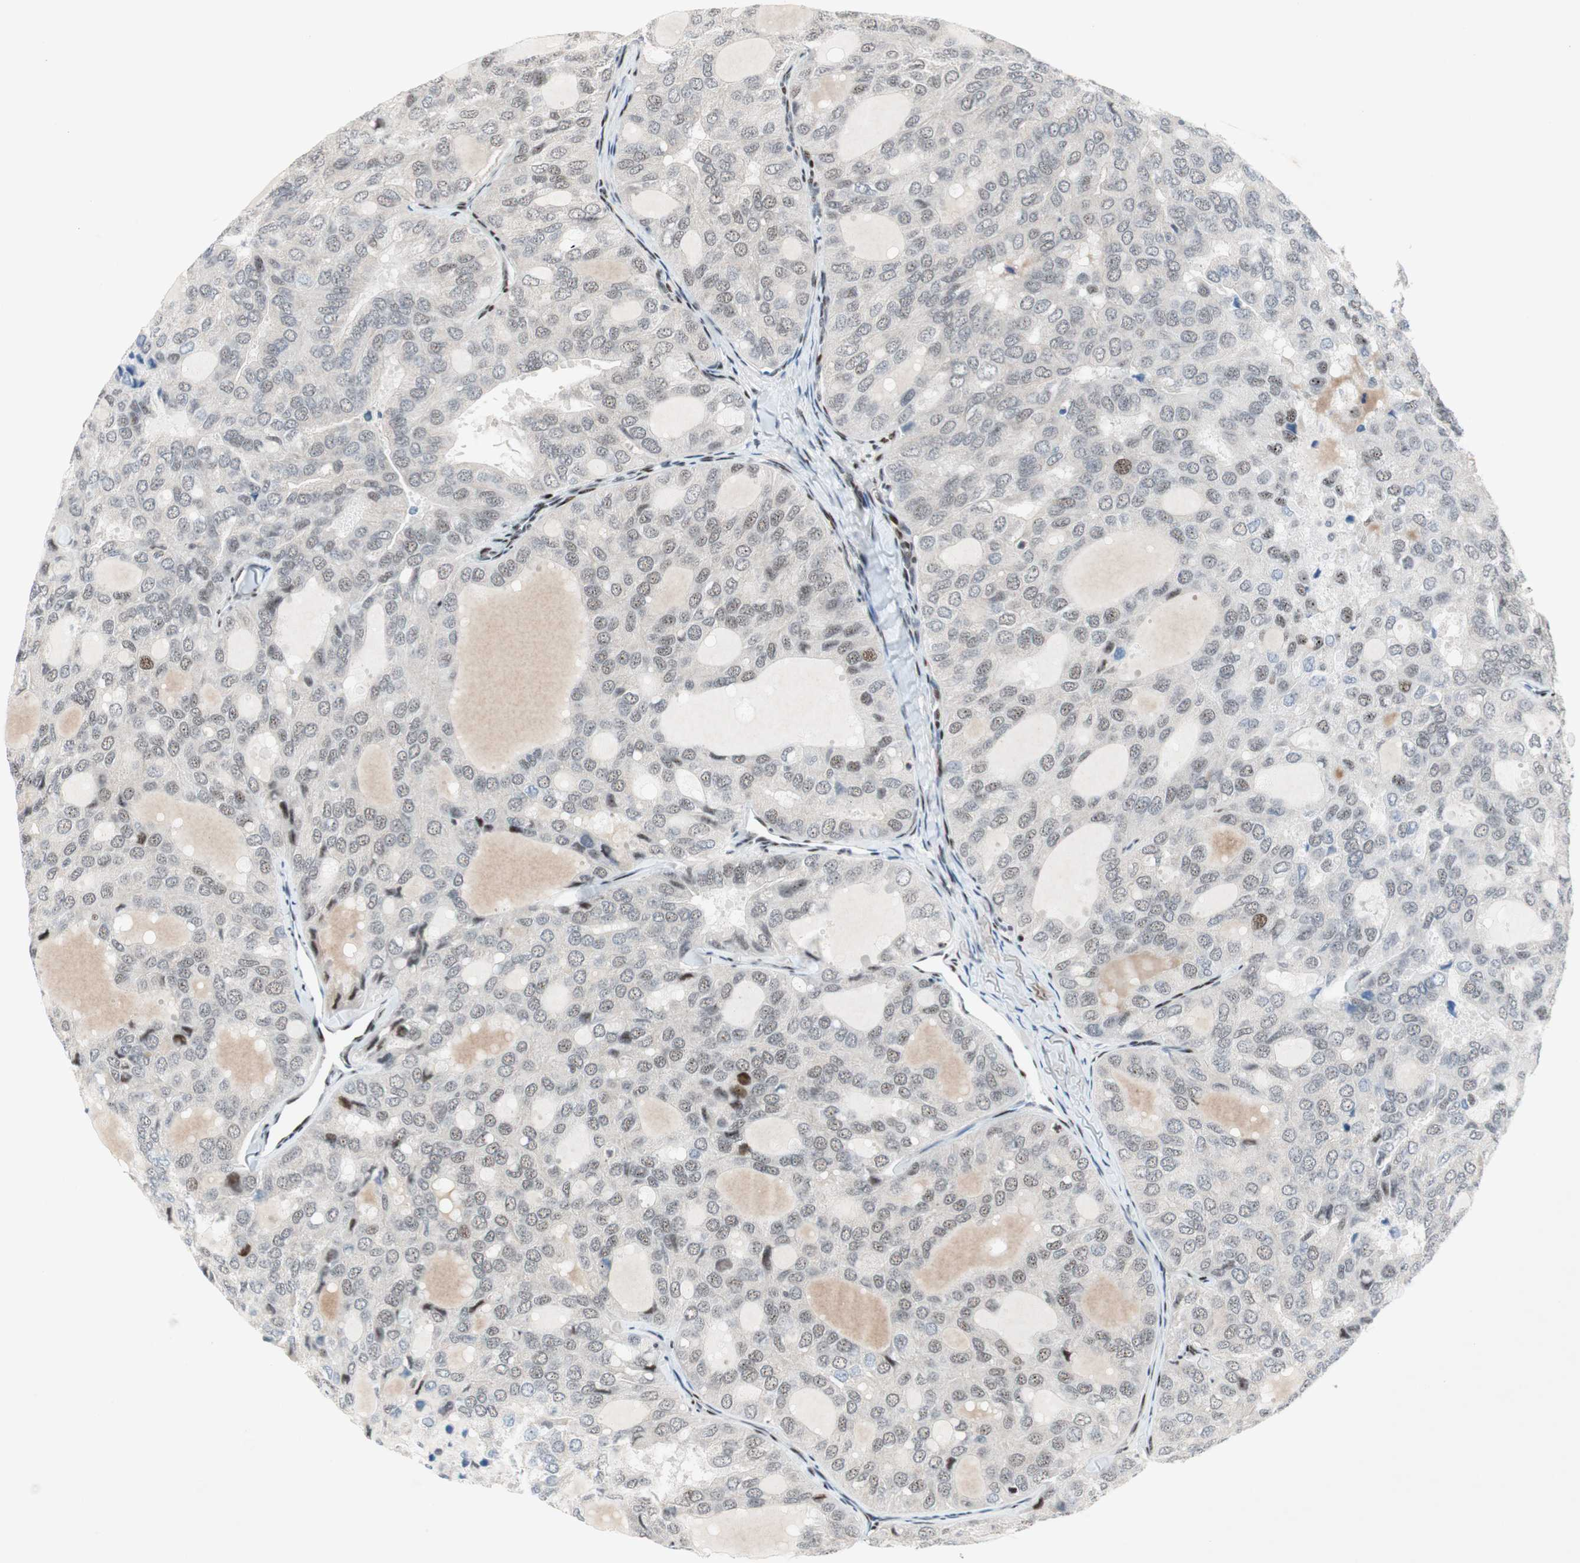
{"staining": {"intensity": "weak", "quantity": "<25%", "location": "nuclear"}, "tissue": "thyroid cancer", "cell_type": "Tumor cells", "image_type": "cancer", "snomed": [{"axis": "morphology", "description": "Follicular adenoma carcinoma, NOS"}, {"axis": "topography", "description": "Thyroid gland"}], "caption": "A photomicrograph of human thyroid cancer (follicular adenoma carcinoma) is negative for staining in tumor cells.", "gene": "FBXO44", "patient": {"sex": "male", "age": 75}}